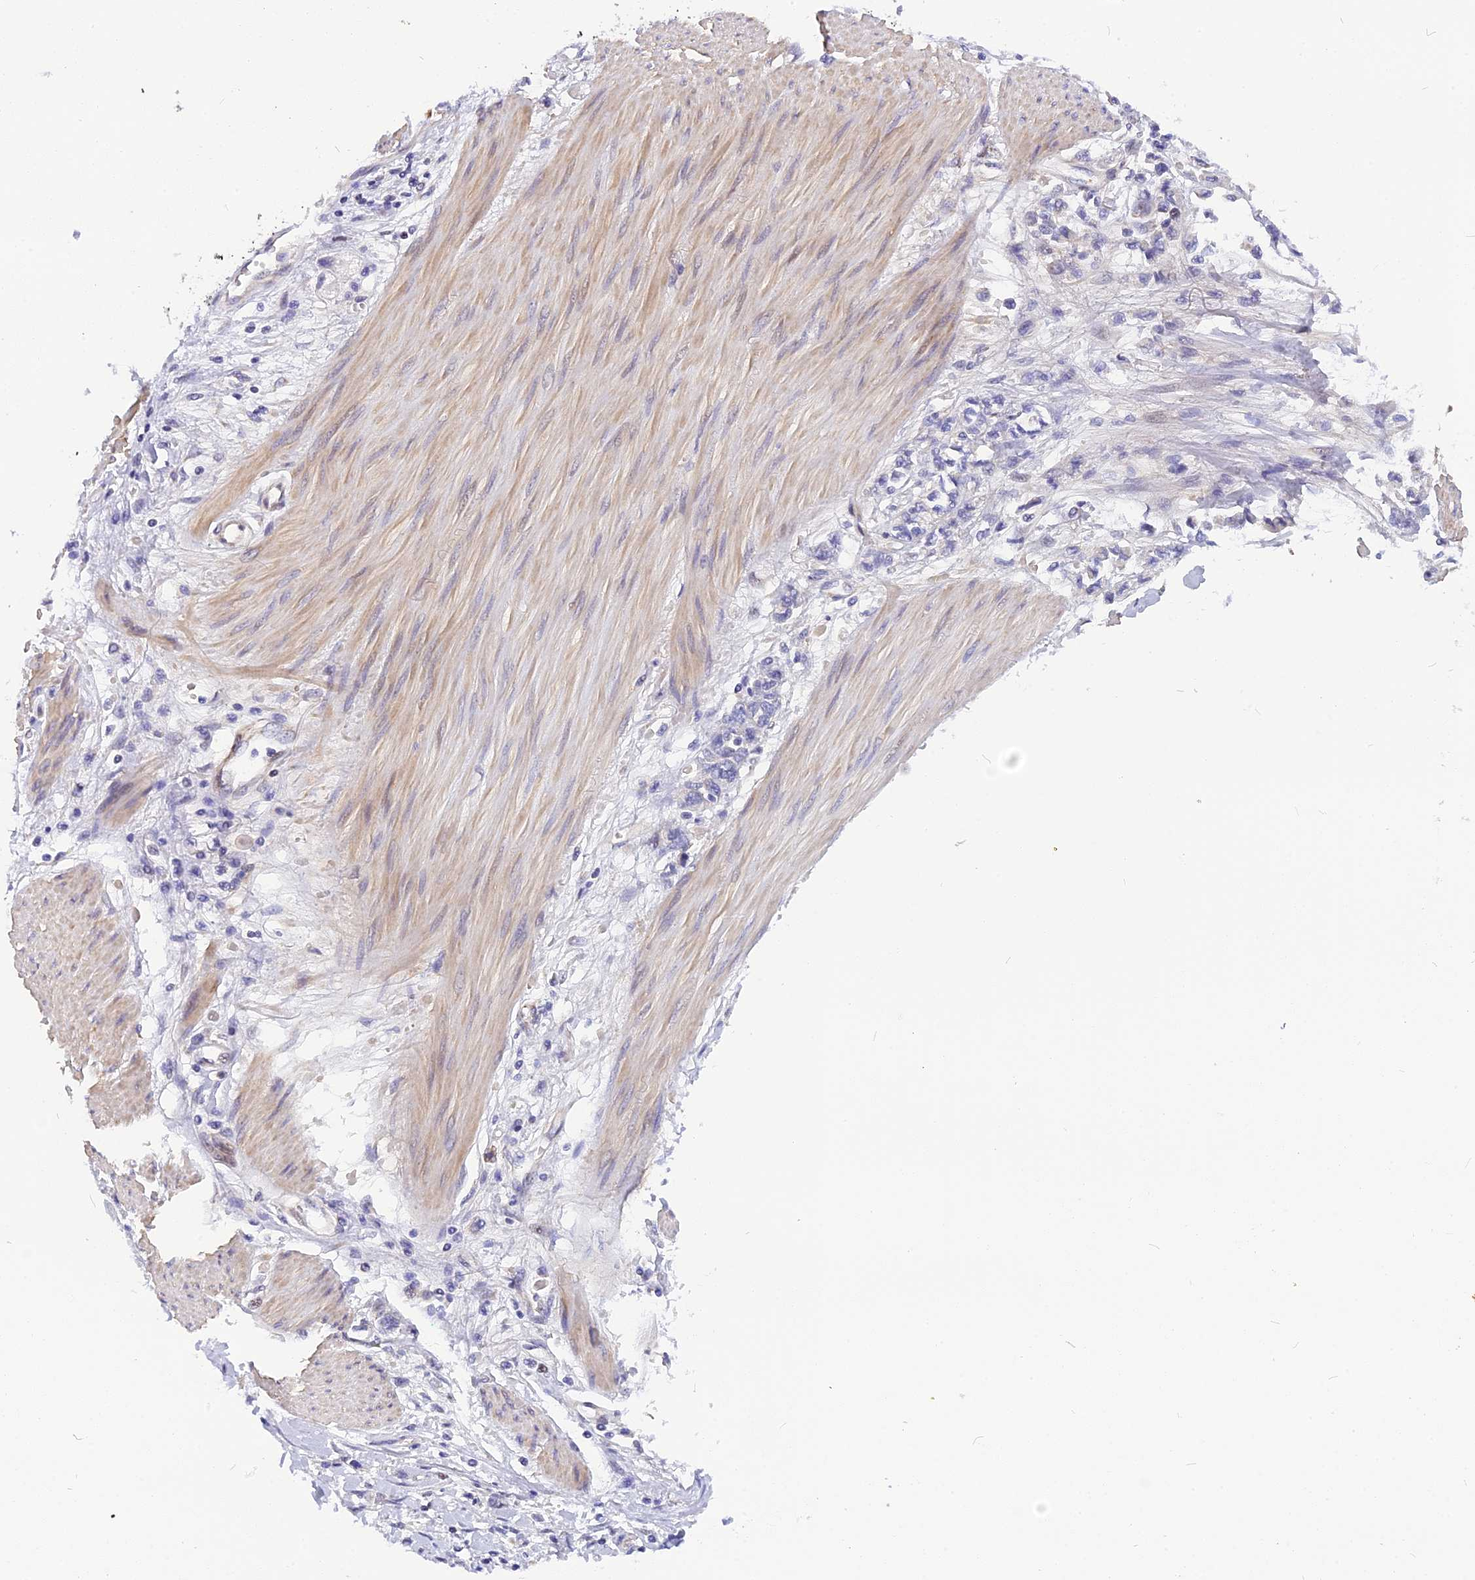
{"staining": {"intensity": "negative", "quantity": "none", "location": "none"}, "tissue": "stomach cancer", "cell_type": "Tumor cells", "image_type": "cancer", "snomed": [{"axis": "morphology", "description": "Adenocarcinoma, NOS"}, {"axis": "topography", "description": "Stomach"}], "caption": "IHC histopathology image of neoplastic tissue: stomach cancer (adenocarcinoma) stained with DAB (3,3'-diaminobenzidine) demonstrates no significant protein staining in tumor cells. Brightfield microscopy of IHC stained with DAB (brown) and hematoxylin (blue), captured at high magnification.", "gene": "CMC1", "patient": {"sex": "female", "age": 76}}